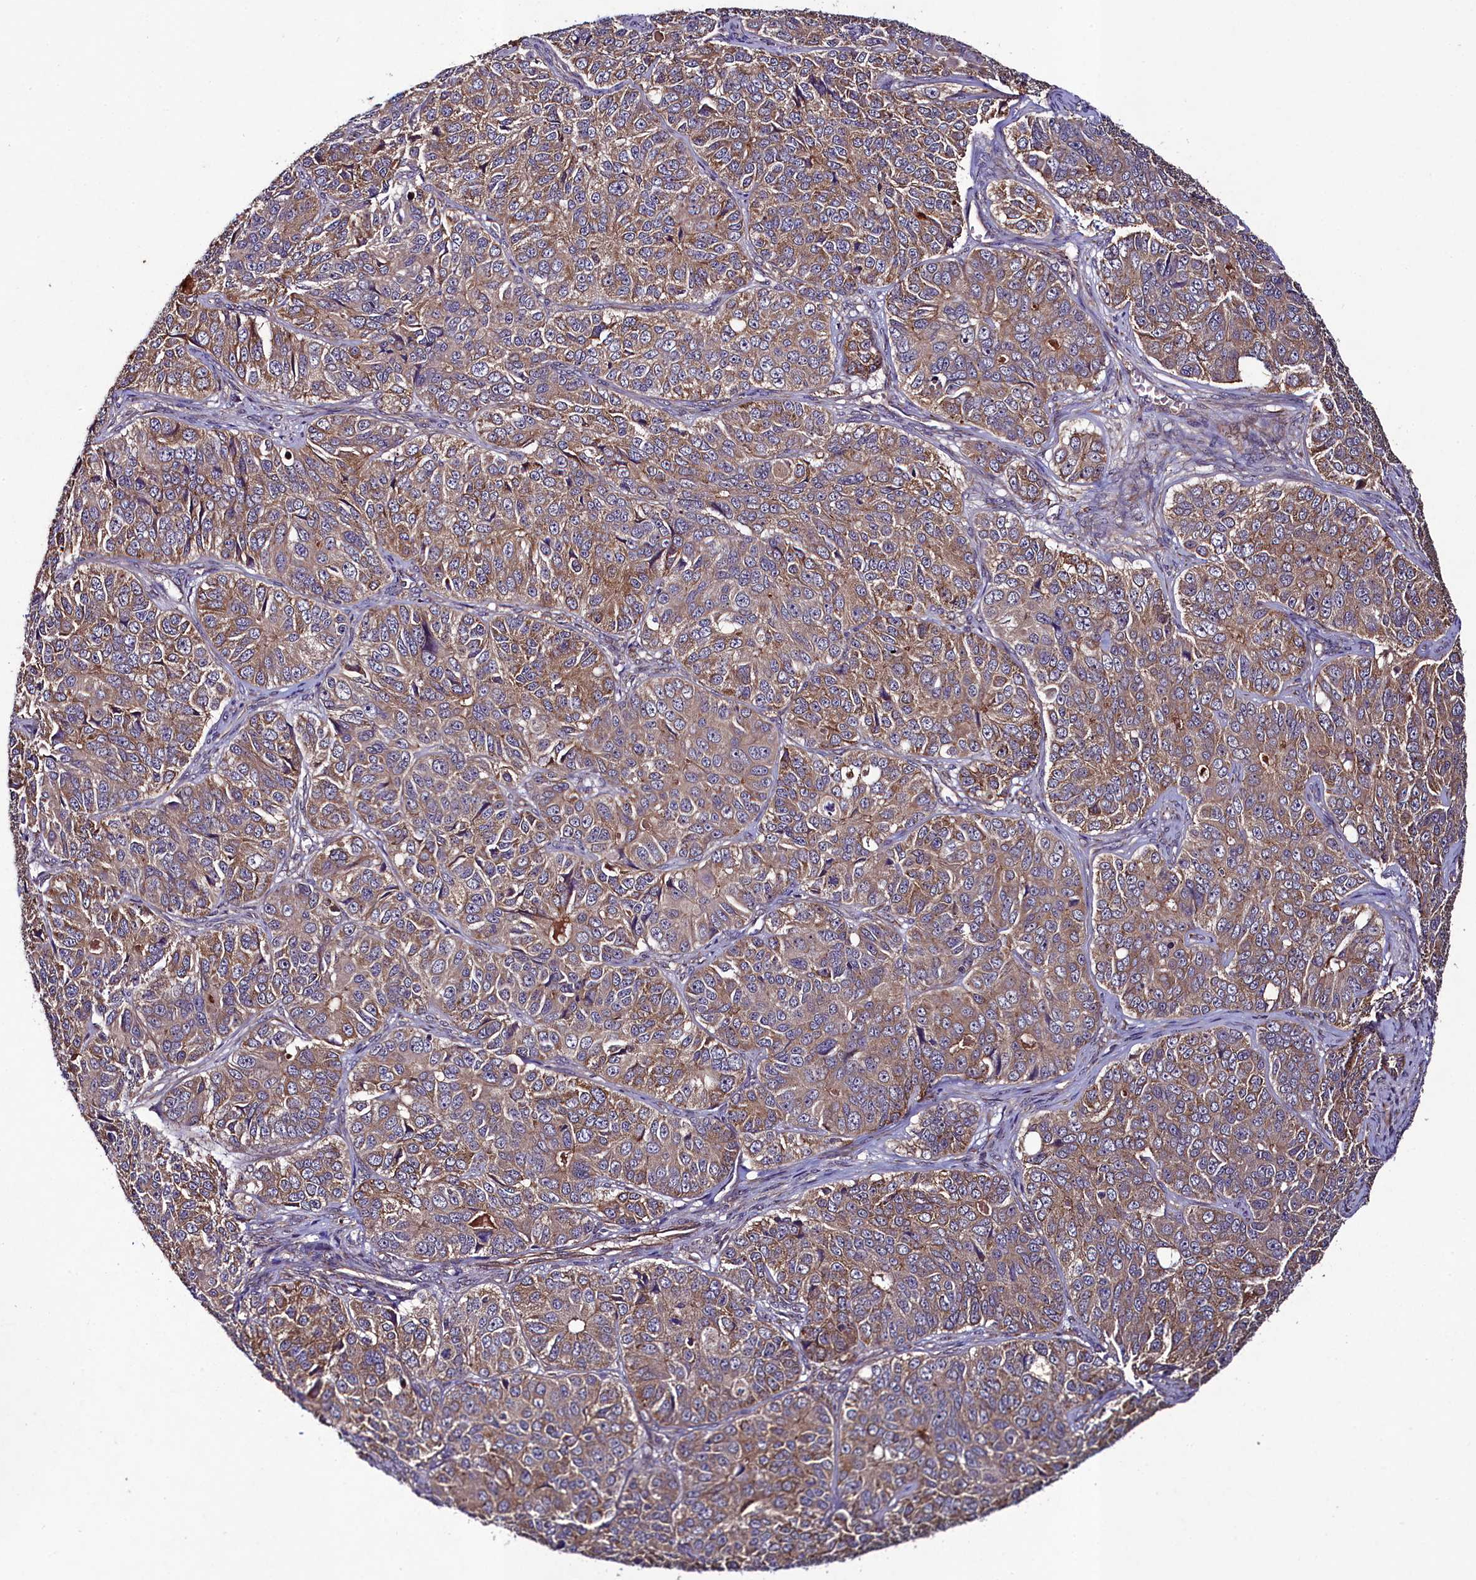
{"staining": {"intensity": "weak", "quantity": ">75%", "location": "cytoplasmic/membranous"}, "tissue": "ovarian cancer", "cell_type": "Tumor cells", "image_type": "cancer", "snomed": [{"axis": "morphology", "description": "Carcinoma, endometroid"}, {"axis": "topography", "description": "Ovary"}], "caption": "Brown immunohistochemical staining in ovarian endometroid carcinoma displays weak cytoplasmic/membranous positivity in about >75% of tumor cells.", "gene": "CCDC102A", "patient": {"sex": "female", "age": 51}}